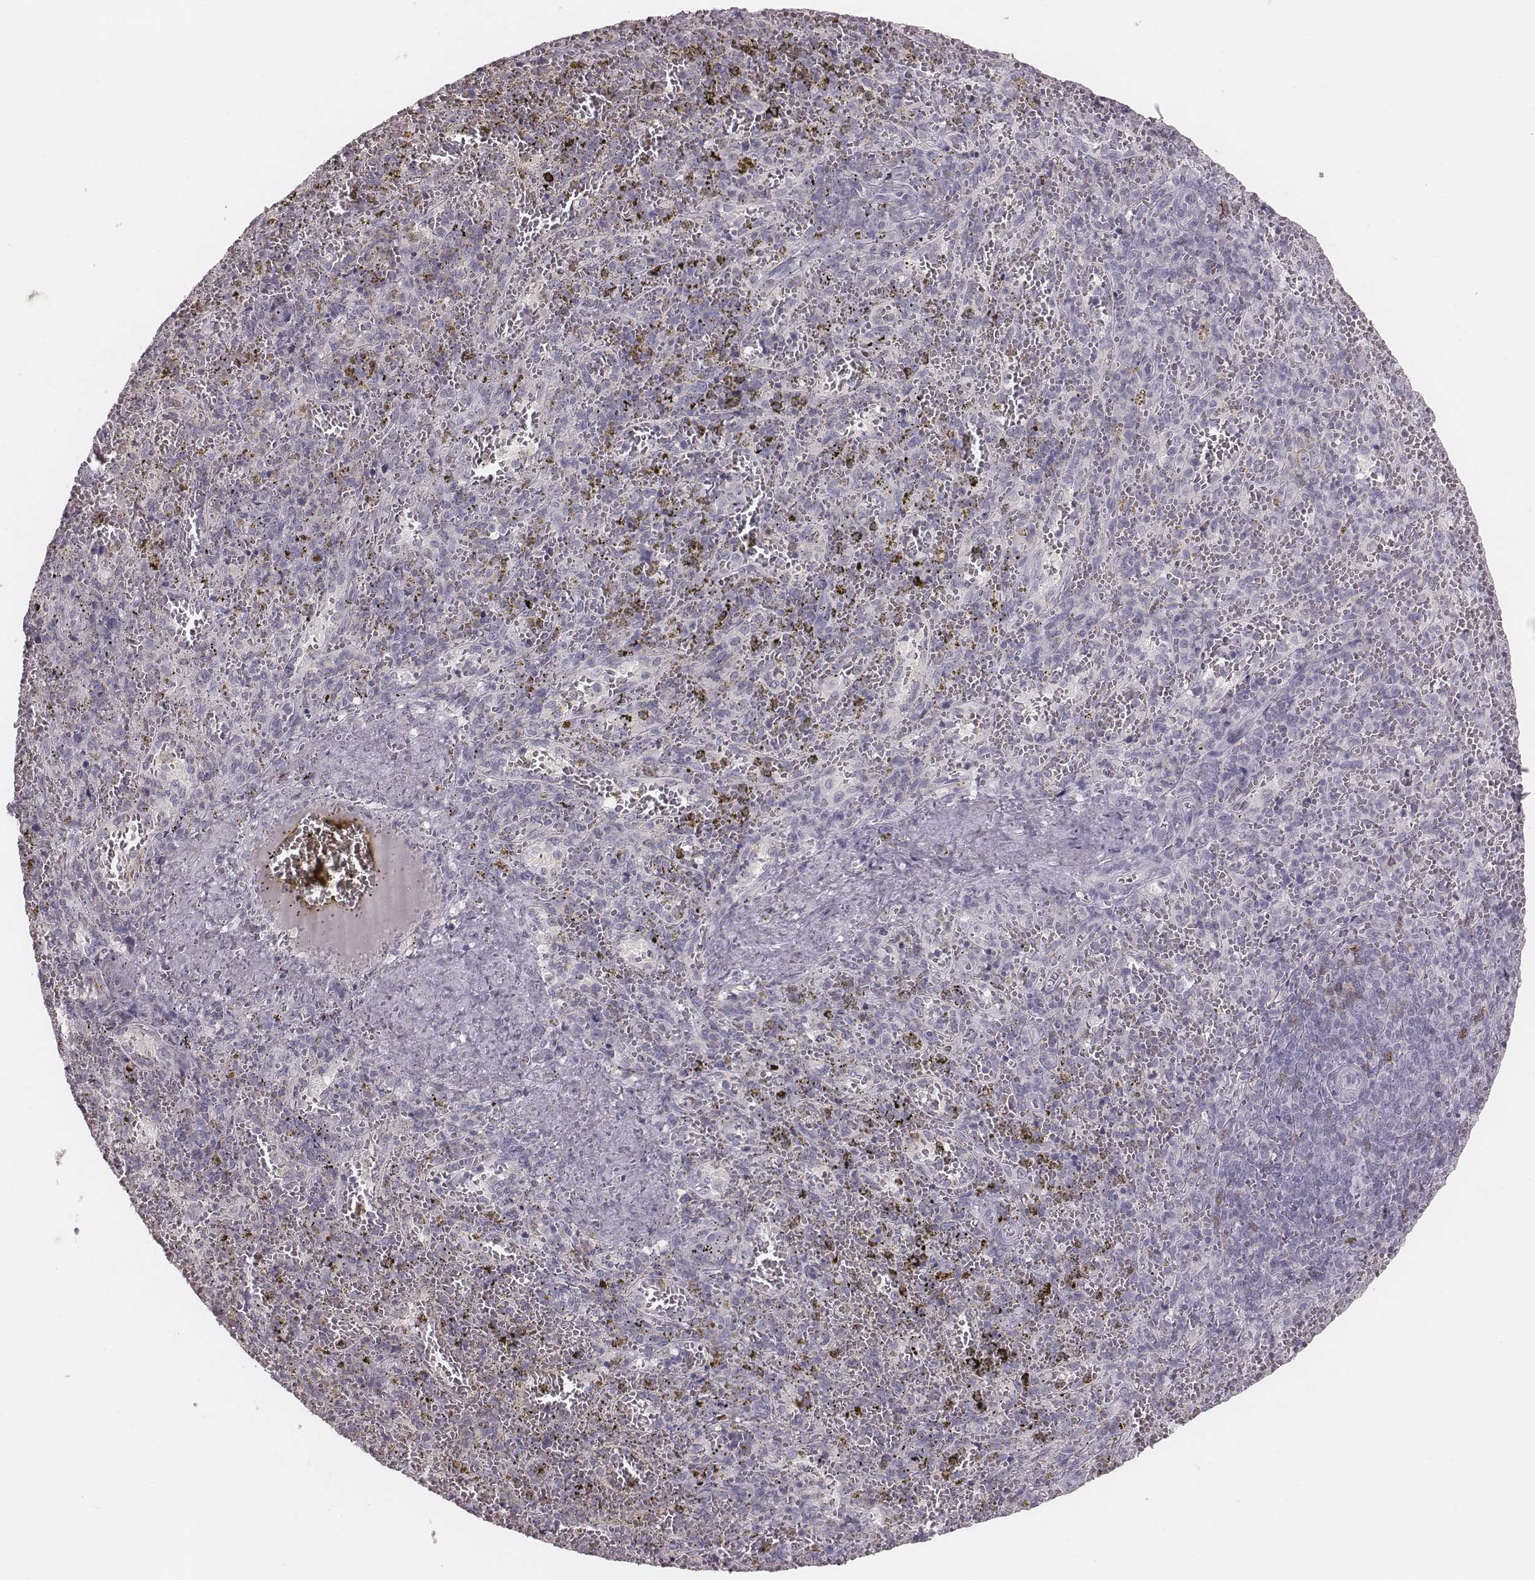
{"staining": {"intensity": "negative", "quantity": "none", "location": "none"}, "tissue": "spleen", "cell_type": "Cells in red pulp", "image_type": "normal", "snomed": [{"axis": "morphology", "description": "Normal tissue, NOS"}, {"axis": "topography", "description": "Spleen"}], "caption": "DAB (3,3'-diaminobenzidine) immunohistochemical staining of unremarkable human spleen displays no significant expression in cells in red pulp.", "gene": "PDCD1", "patient": {"sex": "female", "age": 50}}